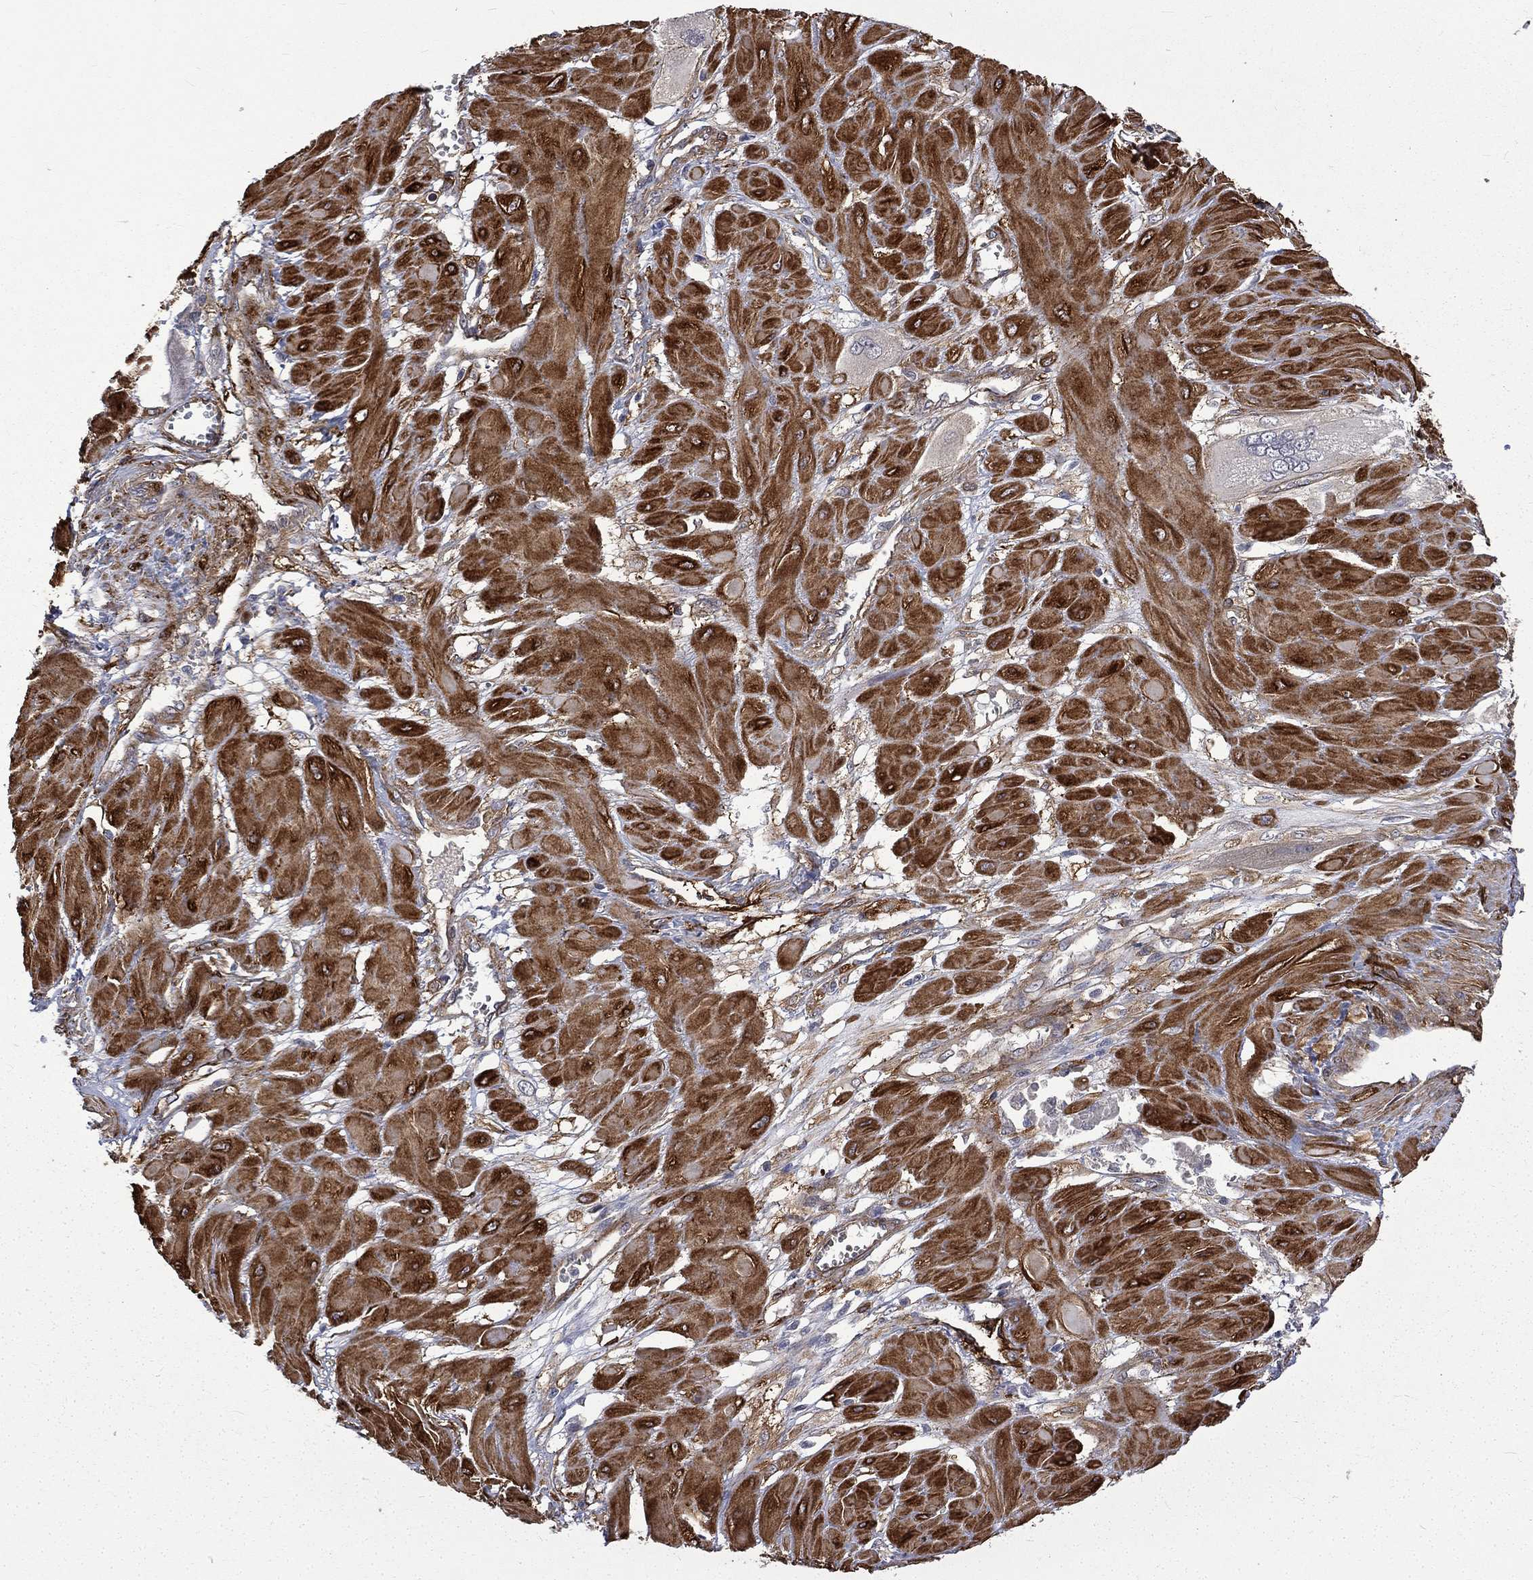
{"staining": {"intensity": "negative", "quantity": "none", "location": "none"}, "tissue": "cervical cancer", "cell_type": "Tumor cells", "image_type": "cancer", "snomed": [{"axis": "morphology", "description": "Squamous cell carcinoma, NOS"}, {"axis": "topography", "description": "Cervix"}], "caption": "Immunohistochemistry micrograph of human squamous cell carcinoma (cervical) stained for a protein (brown), which exhibits no staining in tumor cells. The staining is performed using DAB (3,3'-diaminobenzidine) brown chromogen with nuclei counter-stained in using hematoxylin.", "gene": "PPFIBP1", "patient": {"sex": "female", "age": 34}}